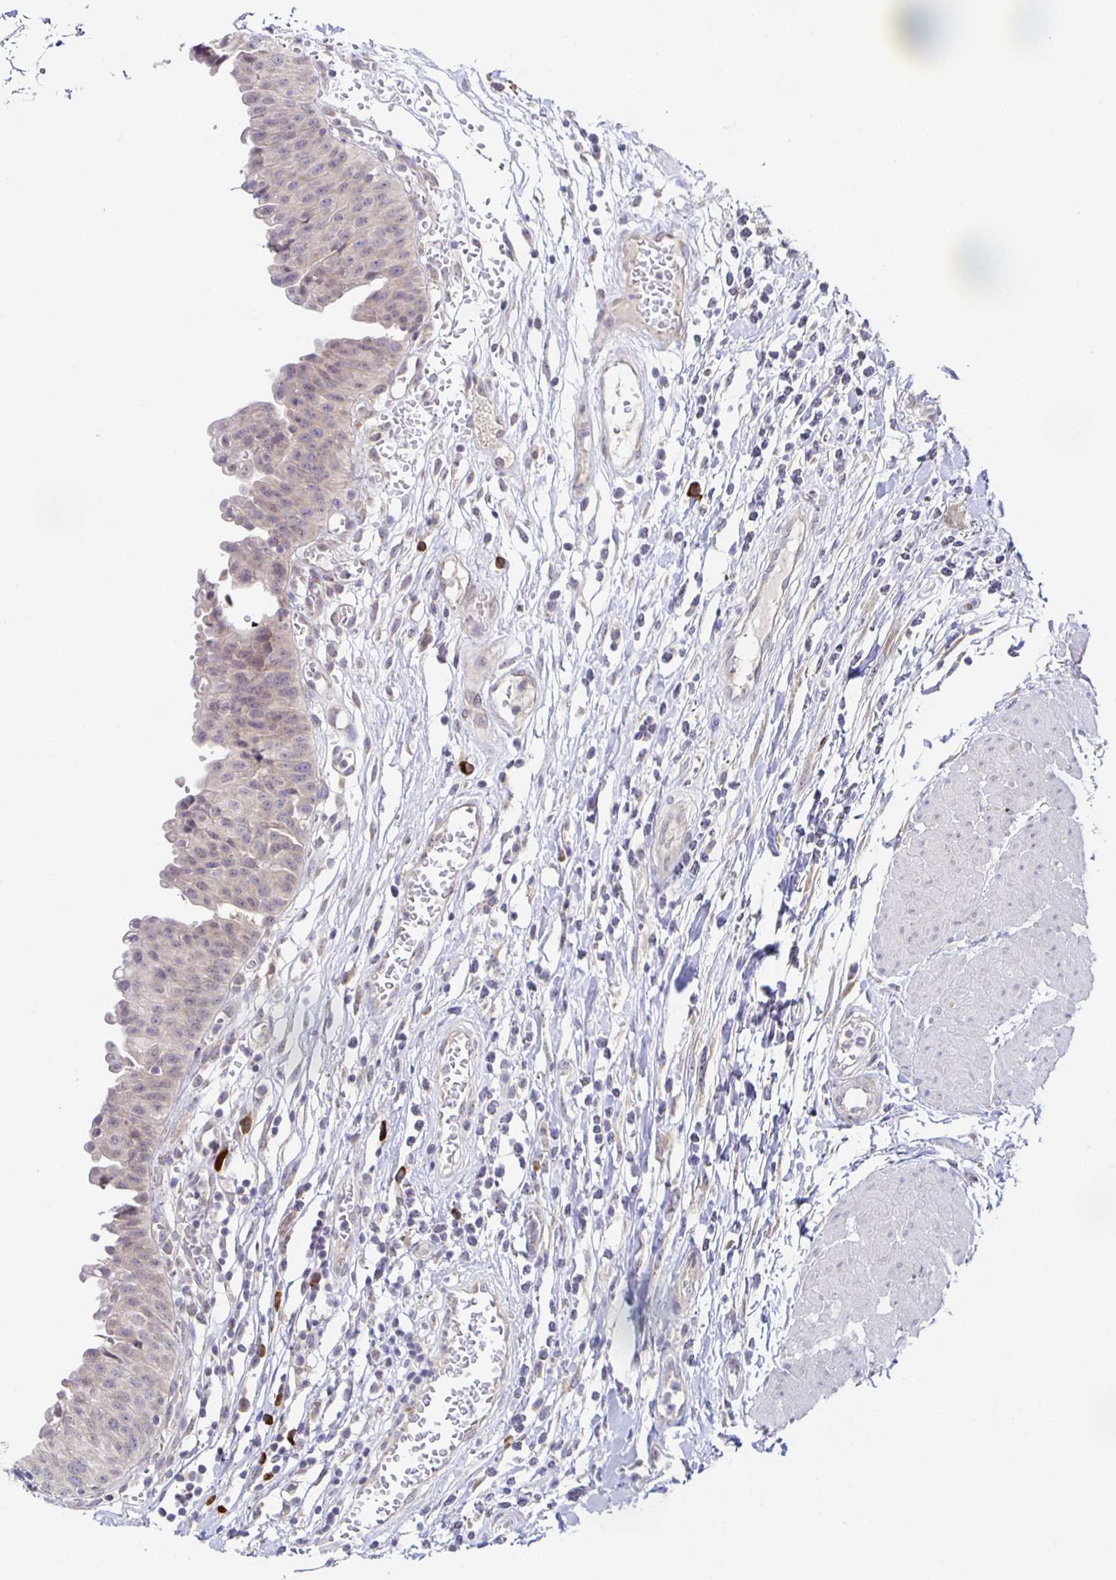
{"staining": {"intensity": "negative", "quantity": "none", "location": "none"}, "tissue": "urinary bladder", "cell_type": "Urothelial cells", "image_type": "normal", "snomed": [{"axis": "morphology", "description": "Normal tissue, NOS"}, {"axis": "topography", "description": "Urinary bladder"}], "caption": "A micrograph of urinary bladder stained for a protein displays no brown staining in urothelial cells.", "gene": "BAD", "patient": {"sex": "male", "age": 64}}